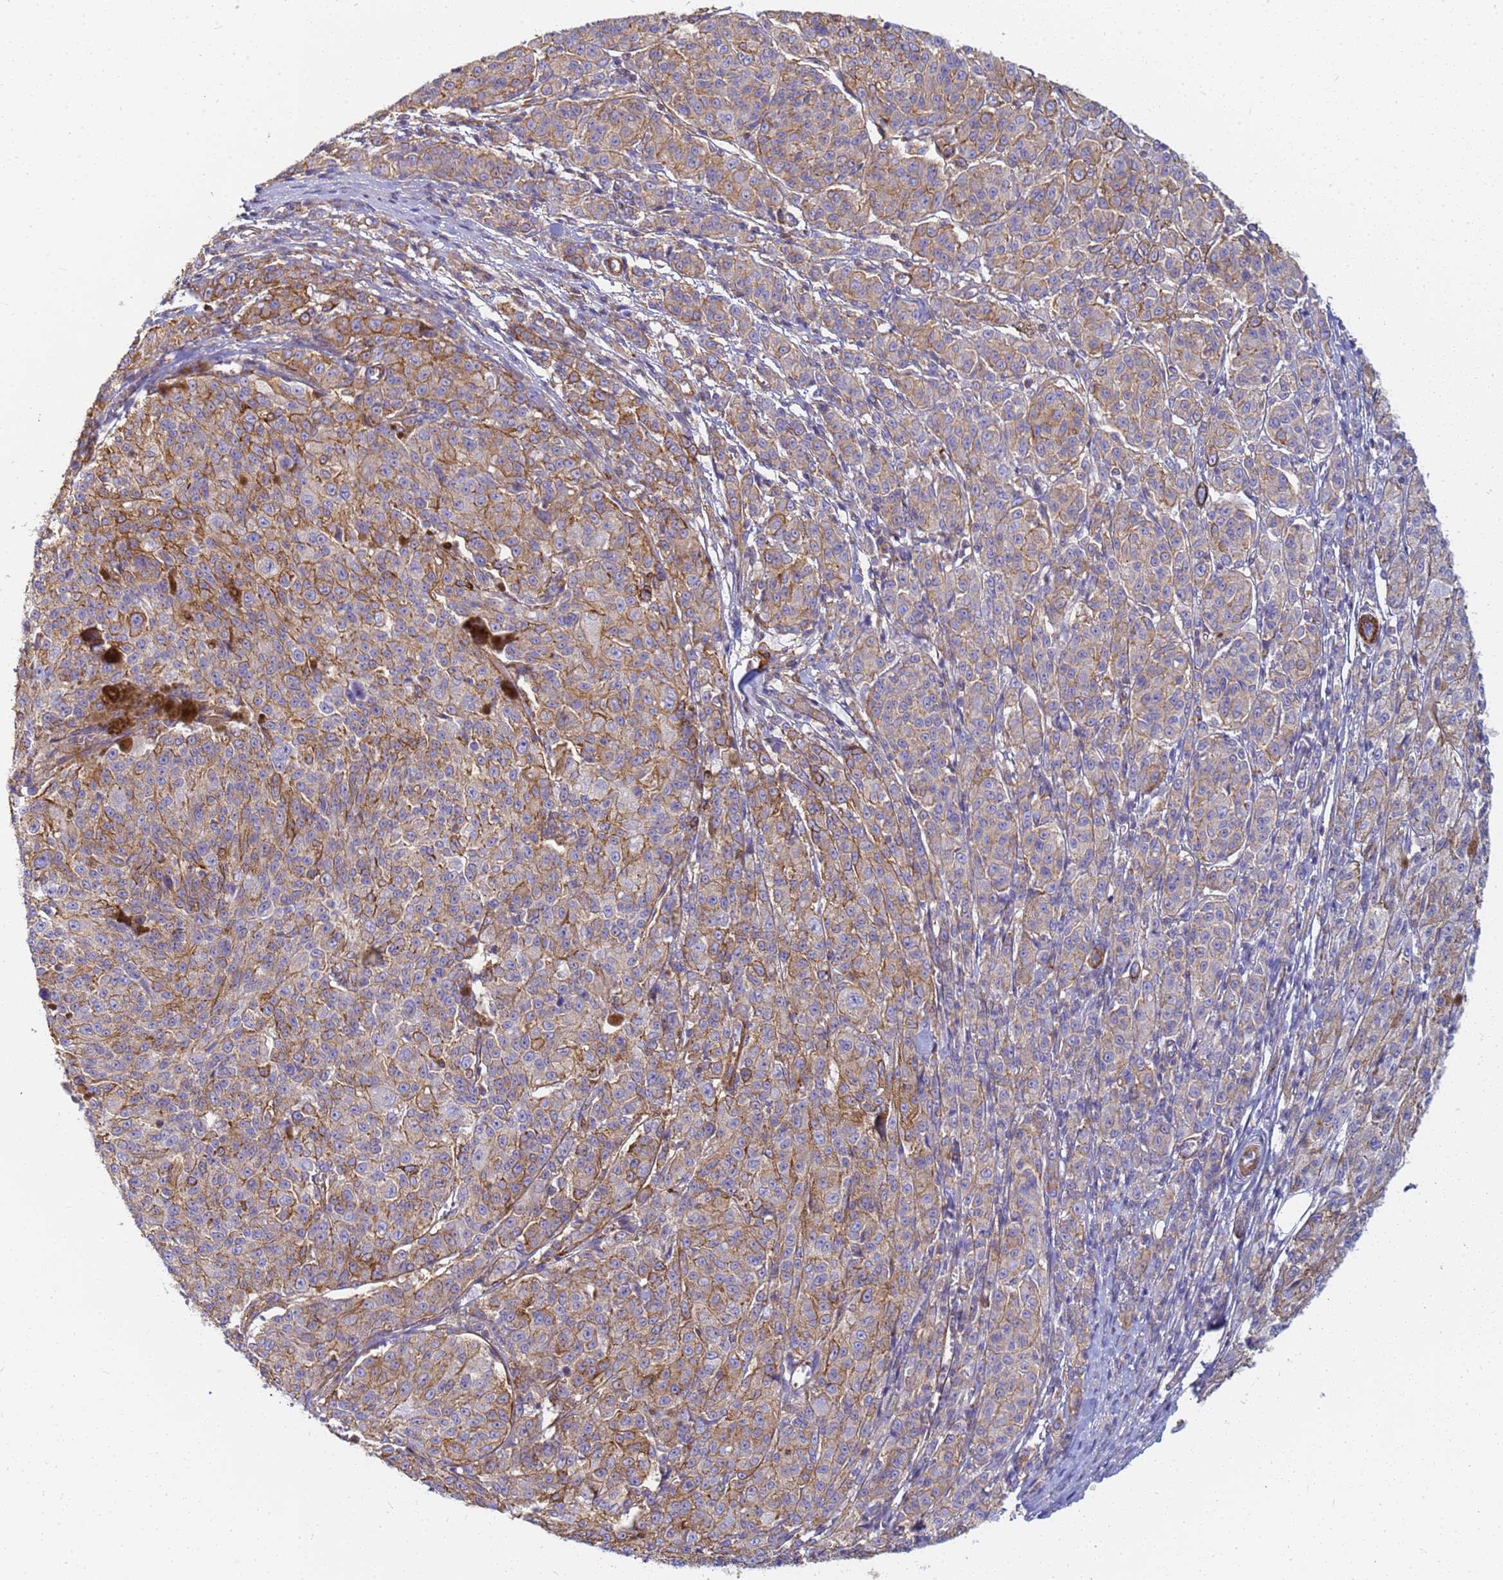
{"staining": {"intensity": "moderate", "quantity": "25%-75%", "location": "cytoplasmic/membranous"}, "tissue": "melanoma", "cell_type": "Tumor cells", "image_type": "cancer", "snomed": [{"axis": "morphology", "description": "Malignant melanoma, NOS"}, {"axis": "topography", "description": "Skin"}], "caption": "Malignant melanoma stained with a protein marker shows moderate staining in tumor cells.", "gene": "TPM1", "patient": {"sex": "female", "age": 52}}